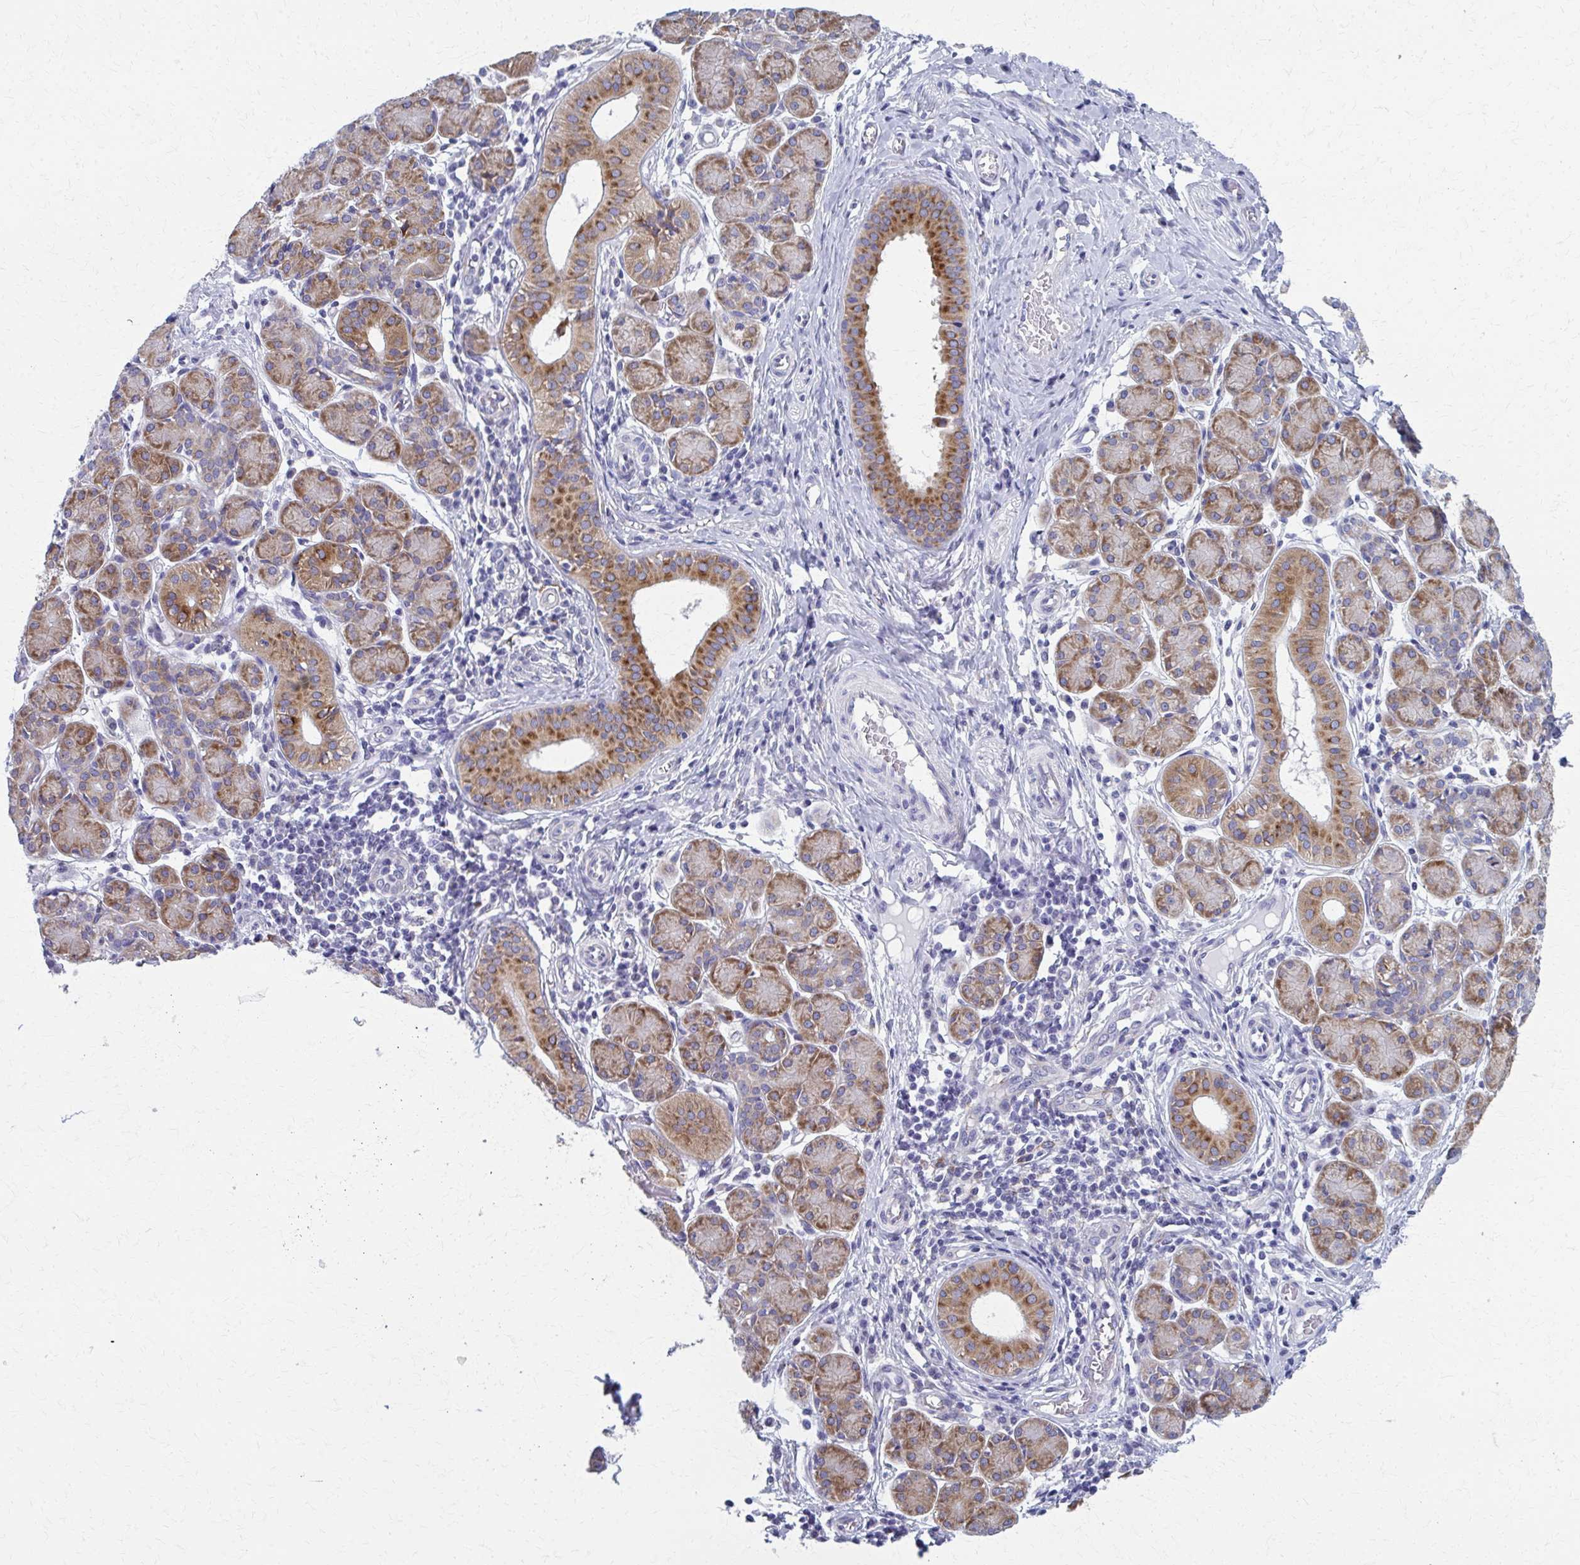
{"staining": {"intensity": "strong", "quantity": "25%-75%", "location": "cytoplasmic/membranous"}, "tissue": "salivary gland", "cell_type": "Glandular cells", "image_type": "normal", "snomed": [{"axis": "morphology", "description": "Normal tissue, NOS"}, {"axis": "morphology", "description": "Inflammation, NOS"}, {"axis": "topography", "description": "Lymph node"}, {"axis": "topography", "description": "Salivary gland"}], "caption": "IHC of unremarkable human salivary gland displays high levels of strong cytoplasmic/membranous positivity in about 25%-75% of glandular cells. (DAB IHC with brightfield microscopy, high magnification).", "gene": "SPATS2L", "patient": {"sex": "male", "age": 3}}